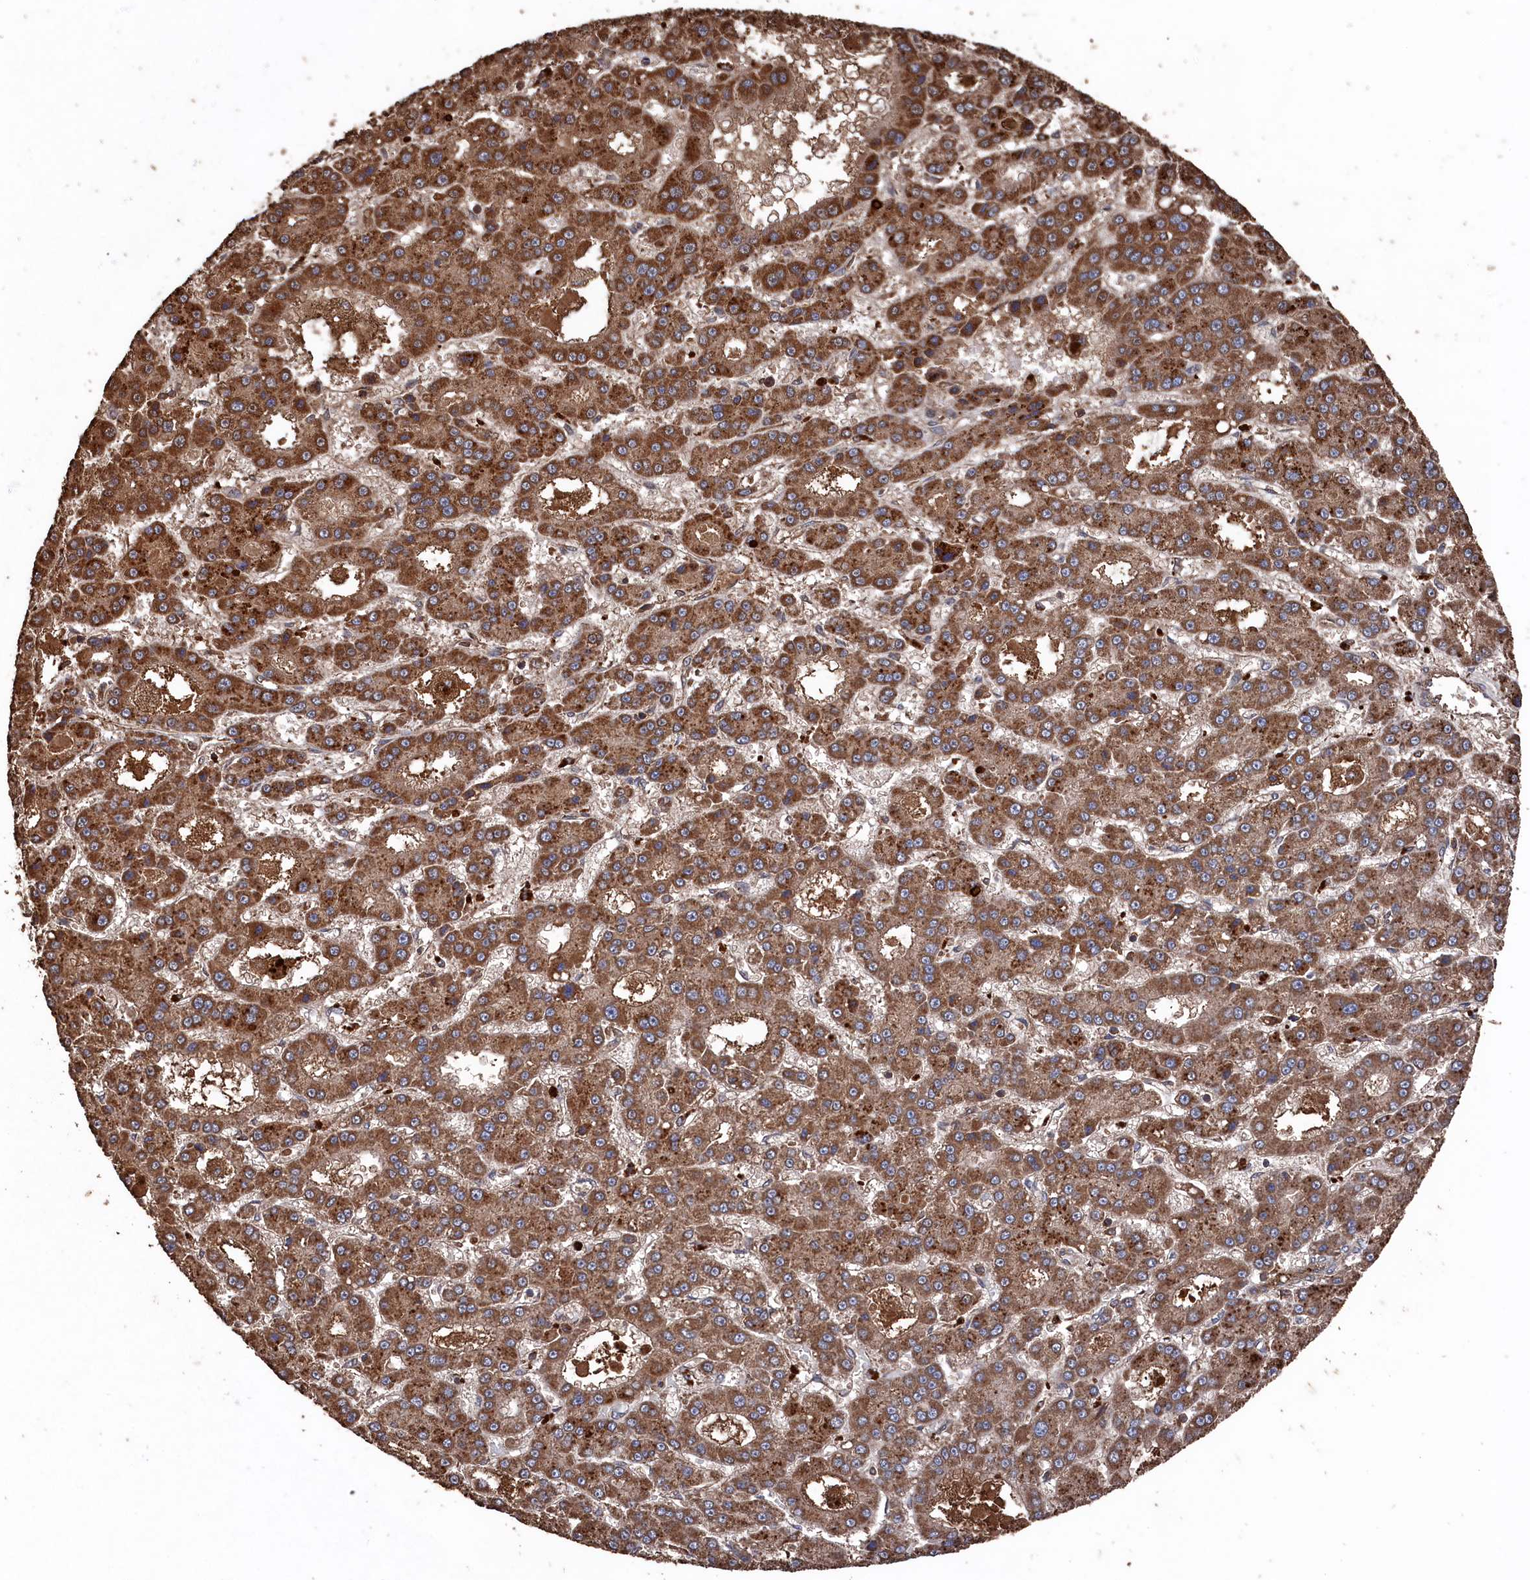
{"staining": {"intensity": "strong", "quantity": ">75%", "location": "cytoplasmic/membranous"}, "tissue": "liver cancer", "cell_type": "Tumor cells", "image_type": "cancer", "snomed": [{"axis": "morphology", "description": "Carcinoma, Hepatocellular, NOS"}, {"axis": "topography", "description": "Liver"}], "caption": "A high amount of strong cytoplasmic/membranous staining is identified in approximately >75% of tumor cells in liver cancer (hepatocellular carcinoma) tissue. The protein is shown in brown color, while the nuclei are stained blue.", "gene": "SNX33", "patient": {"sex": "male", "age": 70}}